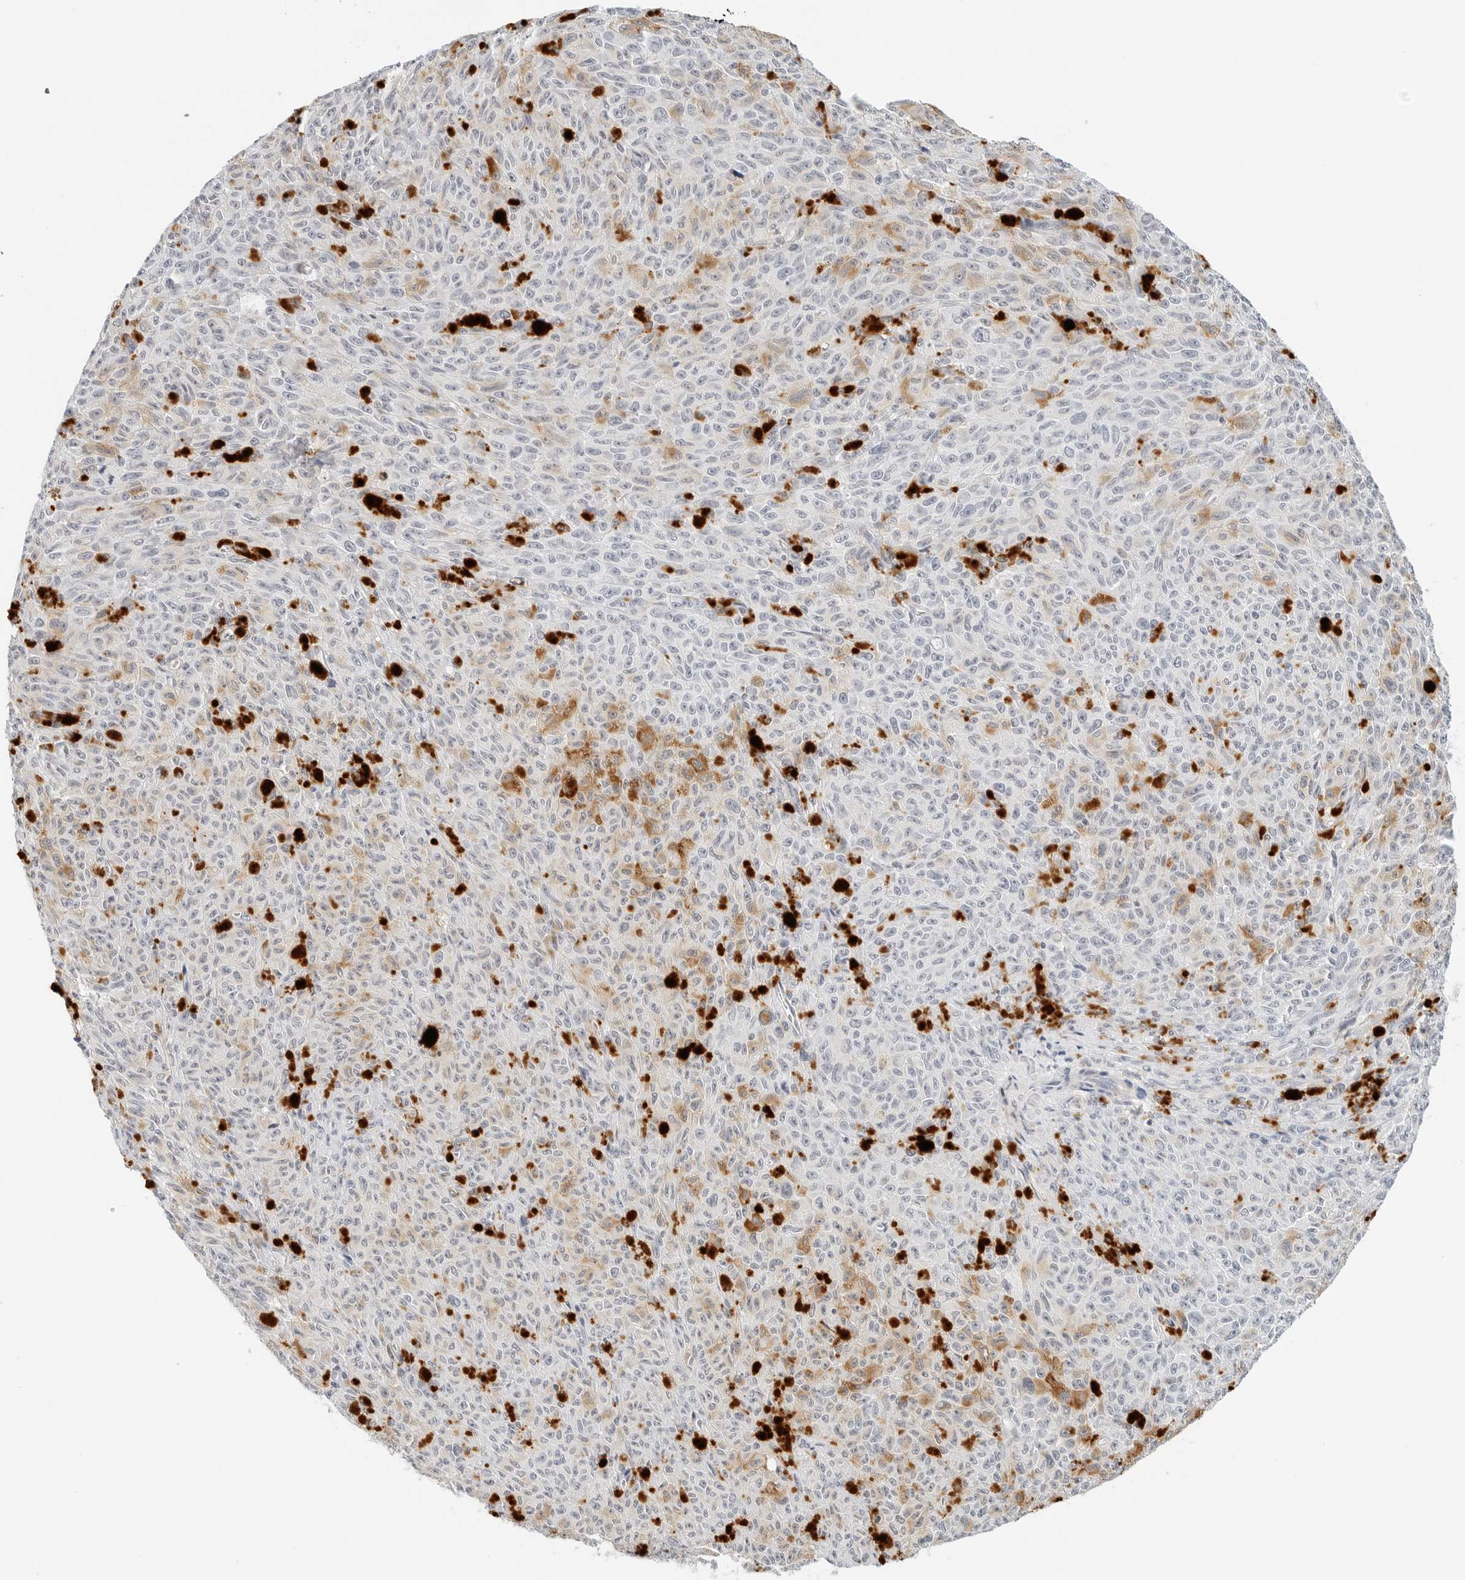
{"staining": {"intensity": "negative", "quantity": "none", "location": "none"}, "tissue": "melanoma", "cell_type": "Tumor cells", "image_type": "cancer", "snomed": [{"axis": "morphology", "description": "Malignant melanoma, NOS"}, {"axis": "topography", "description": "Skin"}], "caption": "Immunohistochemistry of human melanoma displays no staining in tumor cells.", "gene": "PKDCC", "patient": {"sex": "female", "age": 82}}